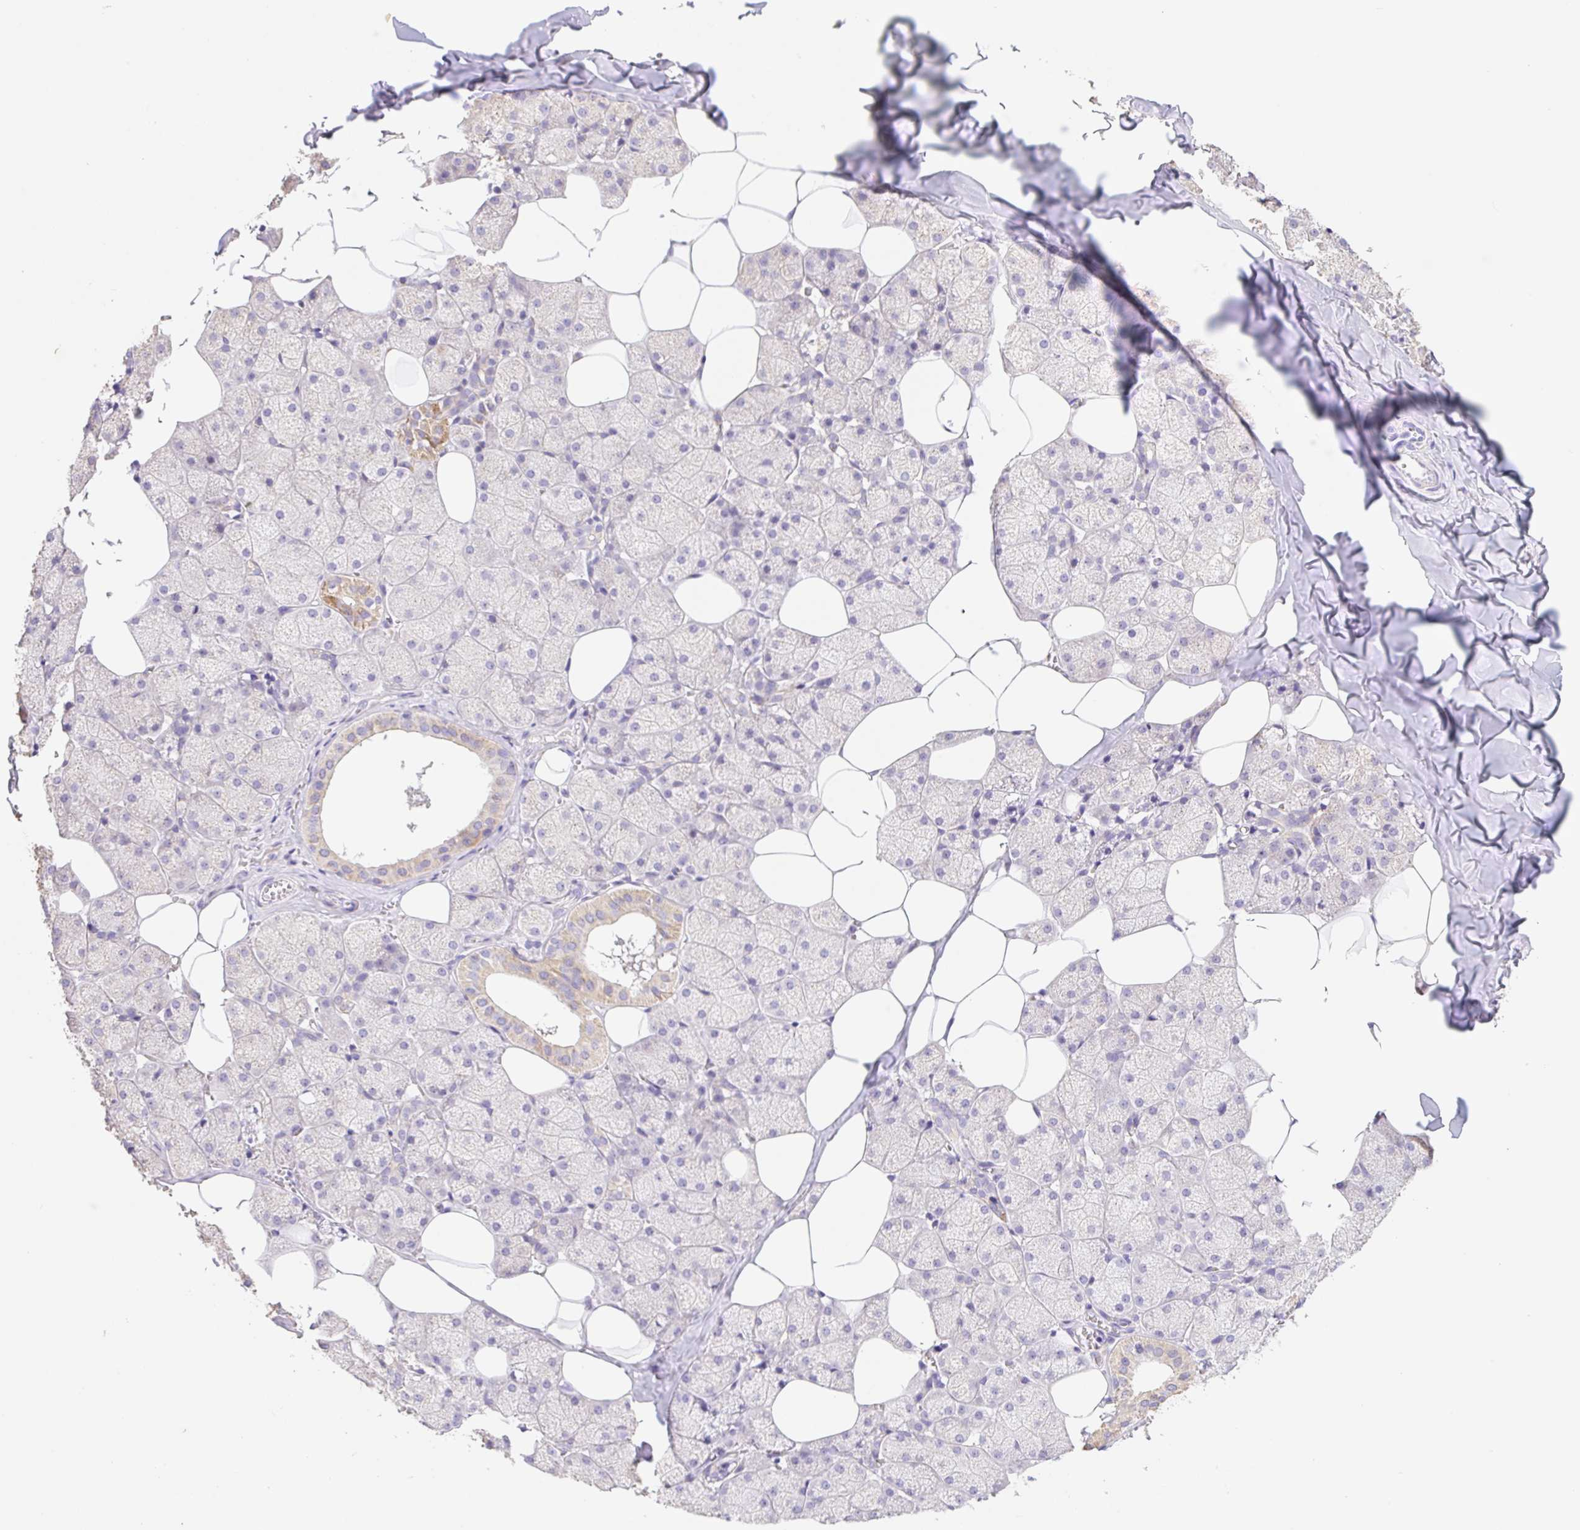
{"staining": {"intensity": "moderate", "quantity": "<25%", "location": "cytoplasmic/membranous"}, "tissue": "salivary gland", "cell_type": "Glandular cells", "image_type": "normal", "snomed": [{"axis": "morphology", "description": "Normal tissue, NOS"}, {"axis": "topography", "description": "Salivary gland"}, {"axis": "topography", "description": "Peripheral nerve tissue"}], "caption": "Immunohistochemistry of unremarkable salivary gland demonstrates low levels of moderate cytoplasmic/membranous staining in approximately <25% of glandular cells.", "gene": "COPZ2", "patient": {"sex": "male", "age": 38}}